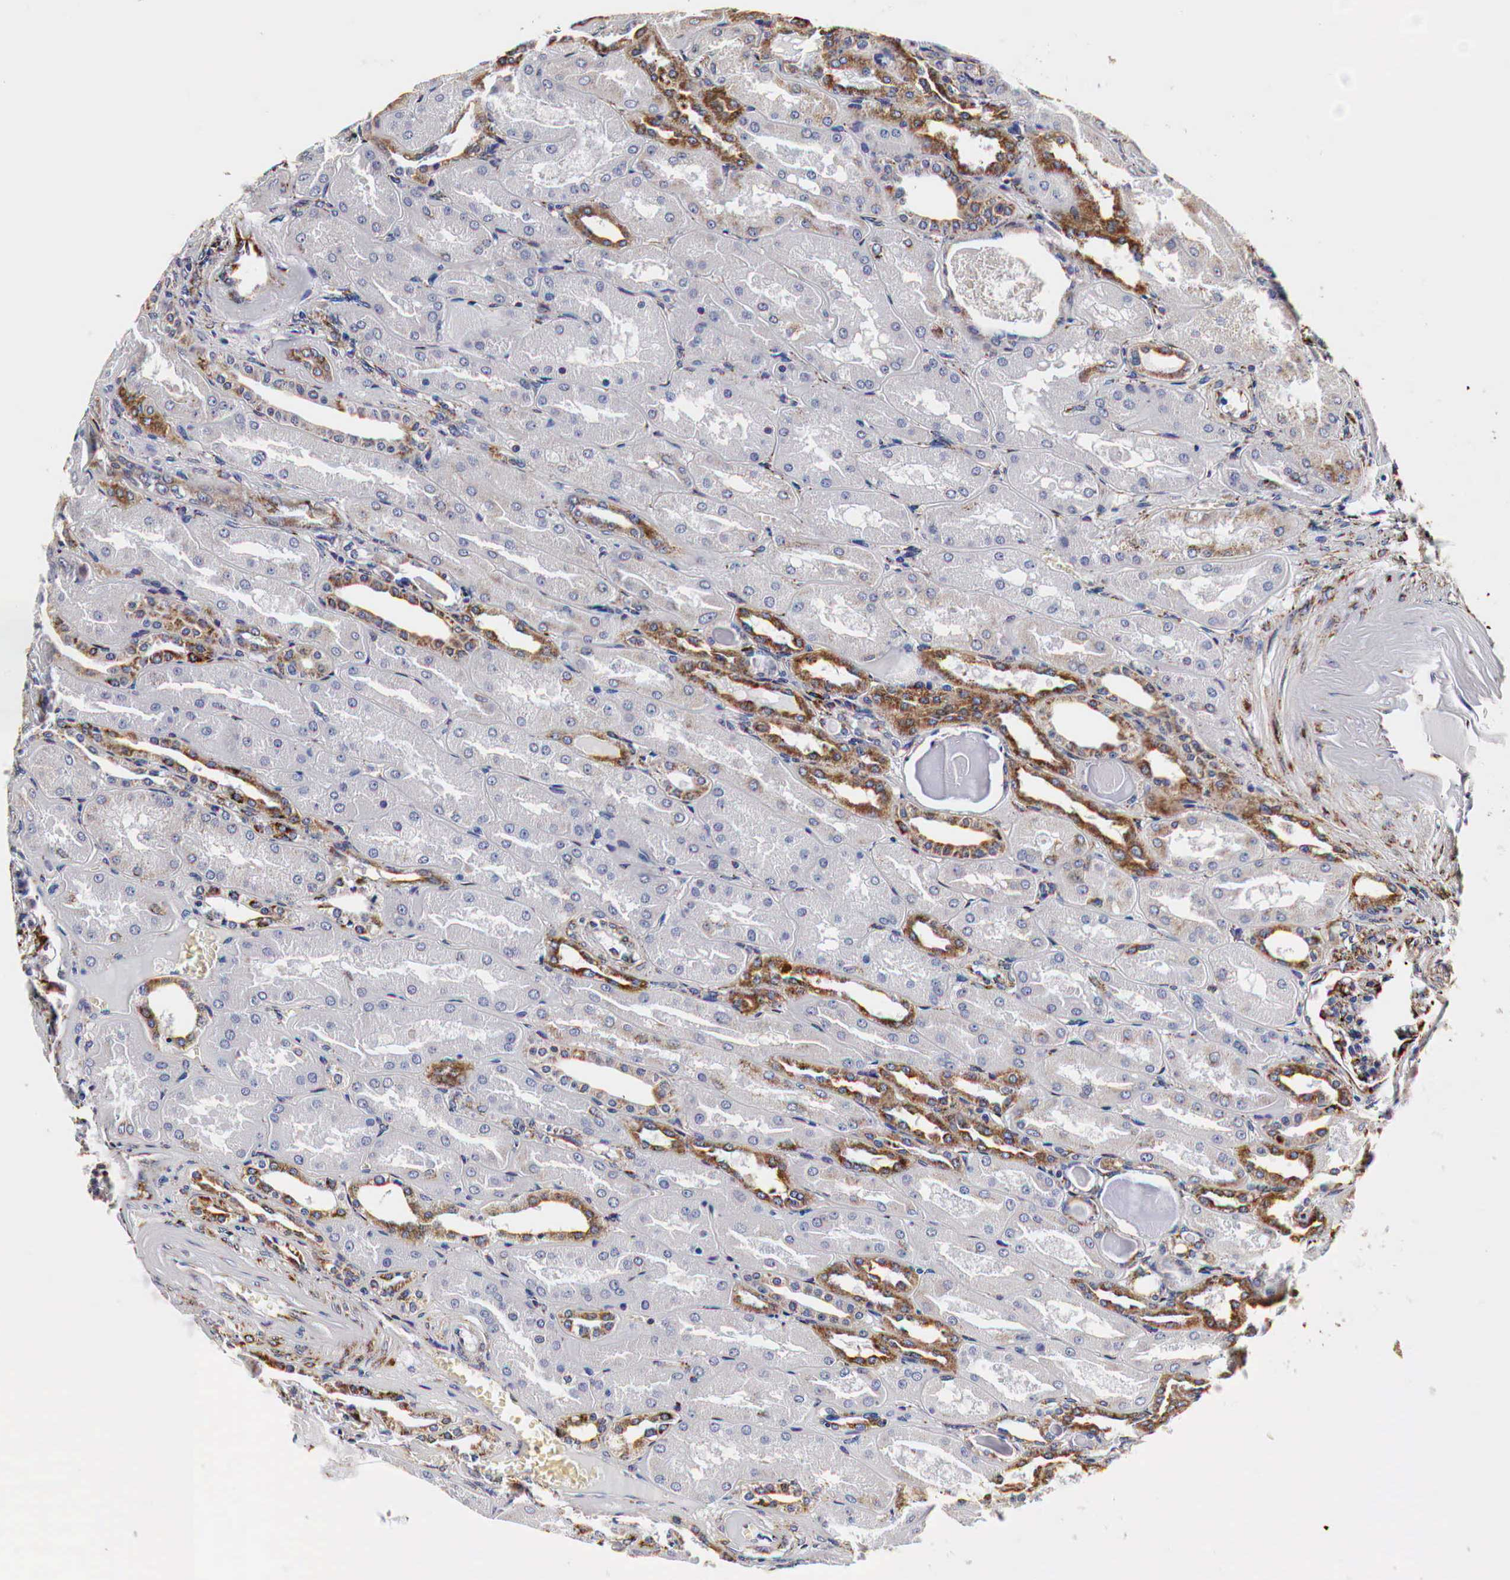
{"staining": {"intensity": "moderate", "quantity": "<25%", "location": "cytoplasmic/membranous"}, "tissue": "kidney", "cell_type": "Cells in glomeruli", "image_type": "normal", "snomed": [{"axis": "morphology", "description": "Normal tissue, NOS"}, {"axis": "topography", "description": "Kidney"}], "caption": "Immunohistochemistry image of benign kidney: kidney stained using immunohistochemistry (IHC) demonstrates low levels of moderate protein expression localized specifically in the cytoplasmic/membranous of cells in glomeruli, appearing as a cytoplasmic/membranous brown color.", "gene": "CKAP4", "patient": {"sex": "male", "age": 61}}